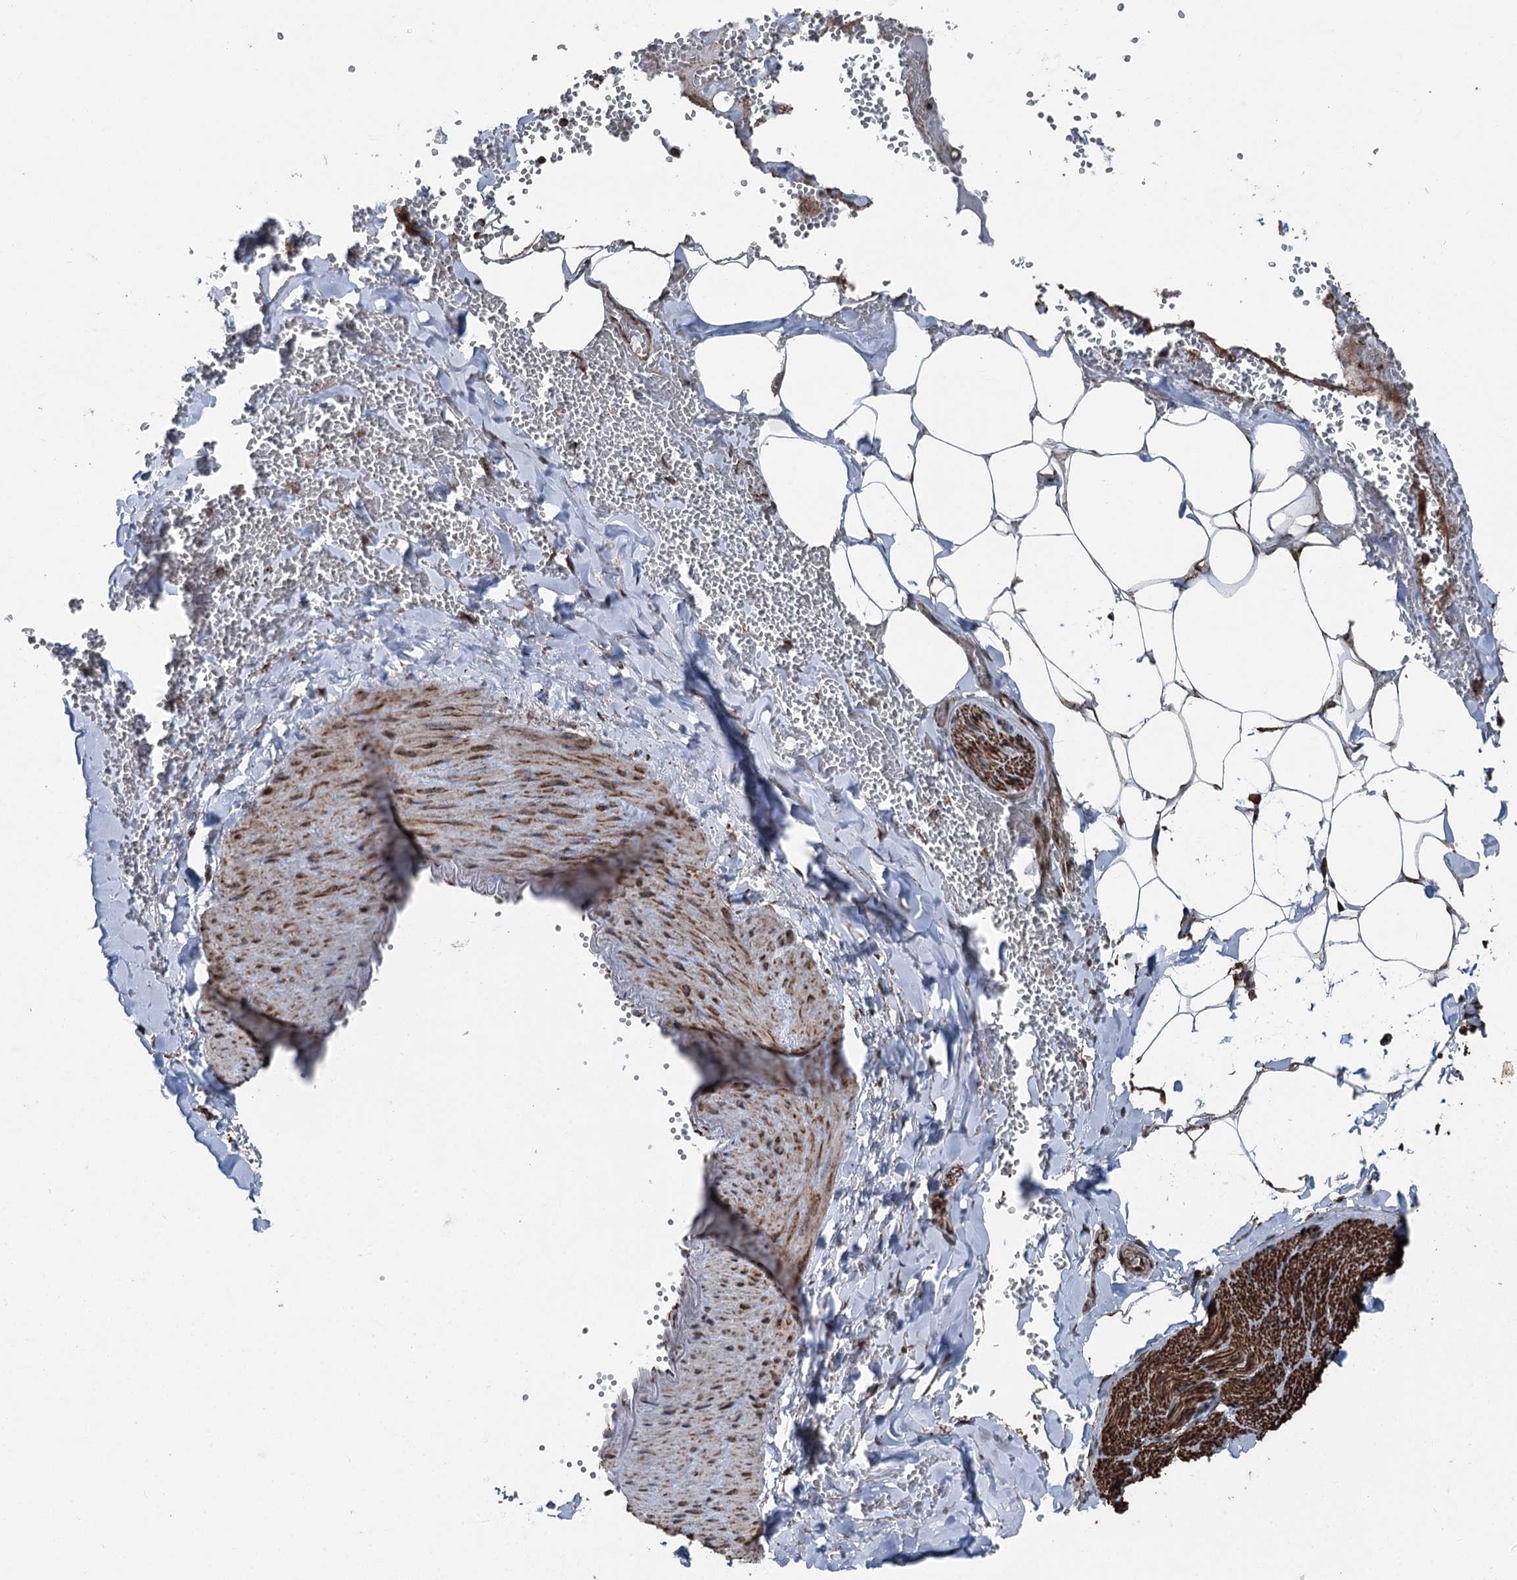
{"staining": {"intensity": "strong", "quantity": ">75%", "location": "nuclear"}, "tissue": "adipose tissue", "cell_type": "Adipocytes", "image_type": "normal", "snomed": [{"axis": "morphology", "description": "Normal tissue, NOS"}, {"axis": "topography", "description": "Gallbladder"}, {"axis": "topography", "description": "Peripheral nerve tissue"}], "caption": "Immunohistochemistry image of unremarkable adipose tissue: human adipose tissue stained using immunohistochemistry demonstrates high levels of strong protein expression localized specifically in the nuclear of adipocytes, appearing as a nuclear brown color.", "gene": "STEEP1", "patient": {"sex": "male", "age": 38}}